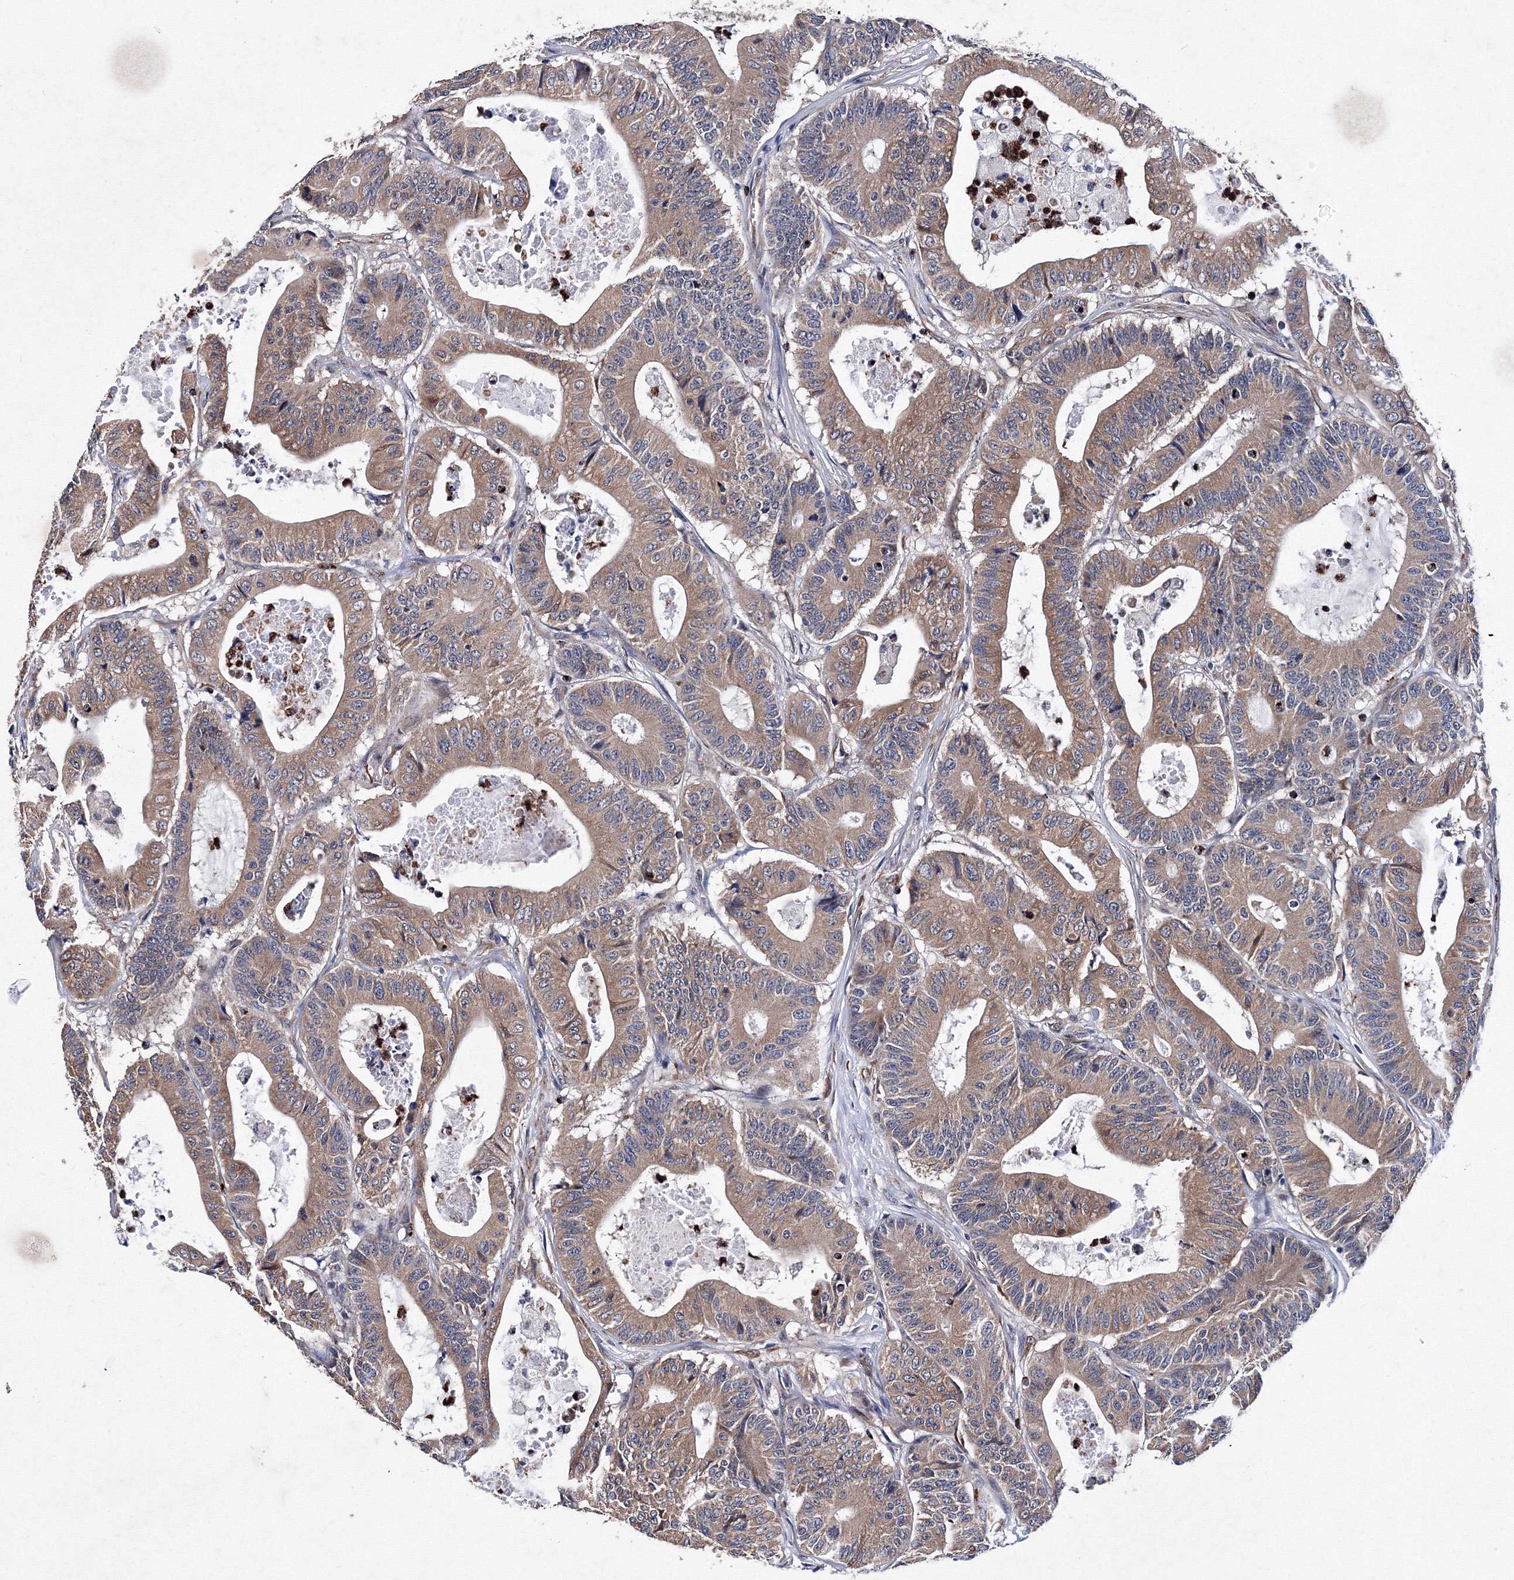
{"staining": {"intensity": "moderate", "quantity": ">75%", "location": "cytoplasmic/membranous"}, "tissue": "colorectal cancer", "cell_type": "Tumor cells", "image_type": "cancer", "snomed": [{"axis": "morphology", "description": "Adenocarcinoma, NOS"}, {"axis": "topography", "description": "Colon"}], "caption": "Protein expression analysis of colorectal cancer displays moderate cytoplasmic/membranous staining in approximately >75% of tumor cells.", "gene": "PHYKPL", "patient": {"sex": "female", "age": 84}}